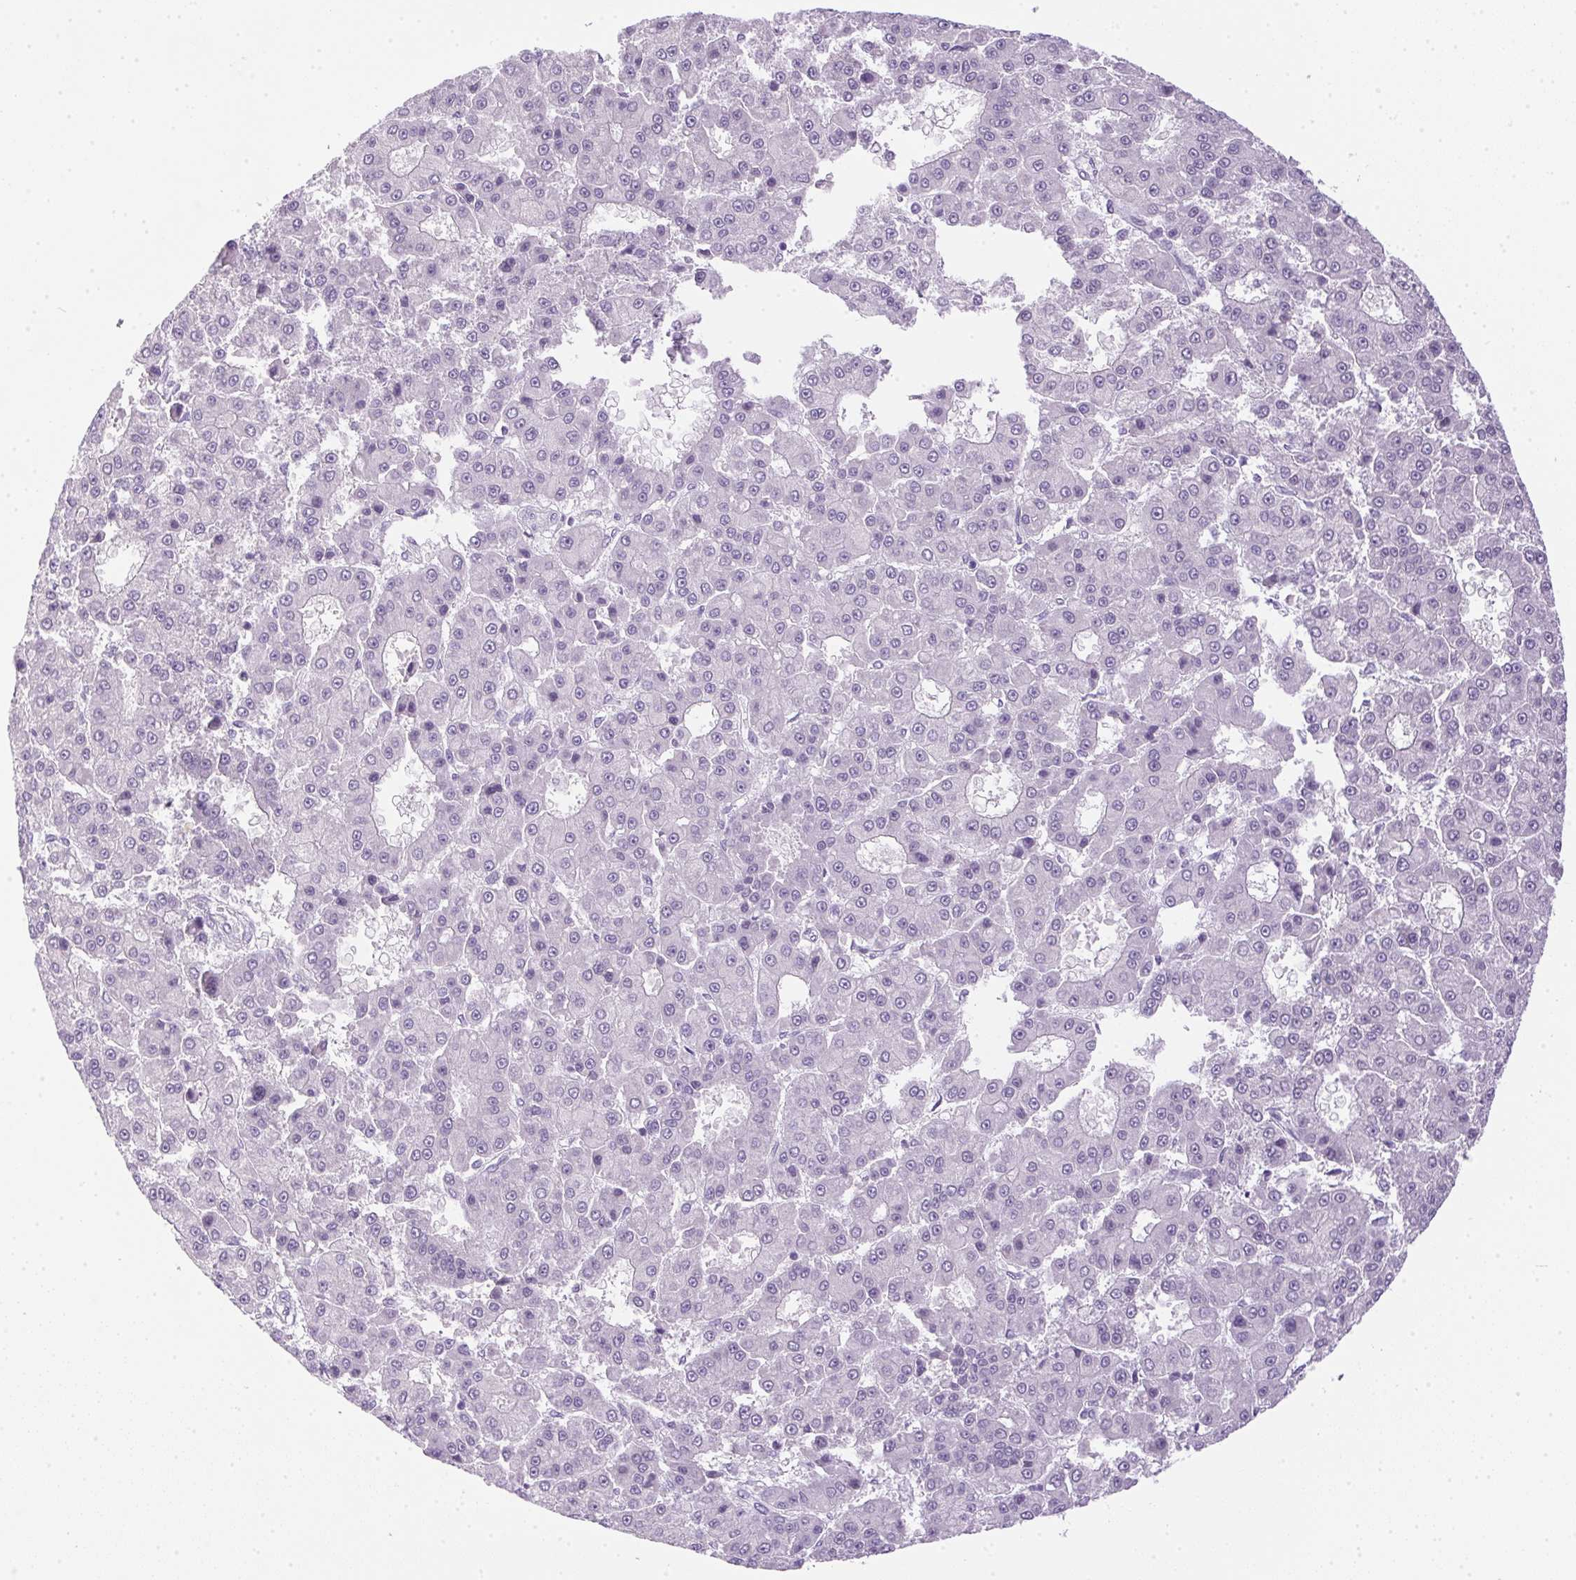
{"staining": {"intensity": "negative", "quantity": "none", "location": "none"}, "tissue": "liver cancer", "cell_type": "Tumor cells", "image_type": "cancer", "snomed": [{"axis": "morphology", "description": "Carcinoma, Hepatocellular, NOS"}, {"axis": "topography", "description": "Liver"}], "caption": "This micrograph is of hepatocellular carcinoma (liver) stained with immunohistochemistry to label a protein in brown with the nuclei are counter-stained blue. There is no positivity in tumor cells.", "gene": "POPDC2", "patient": {"sex": "male", "age": 70}}